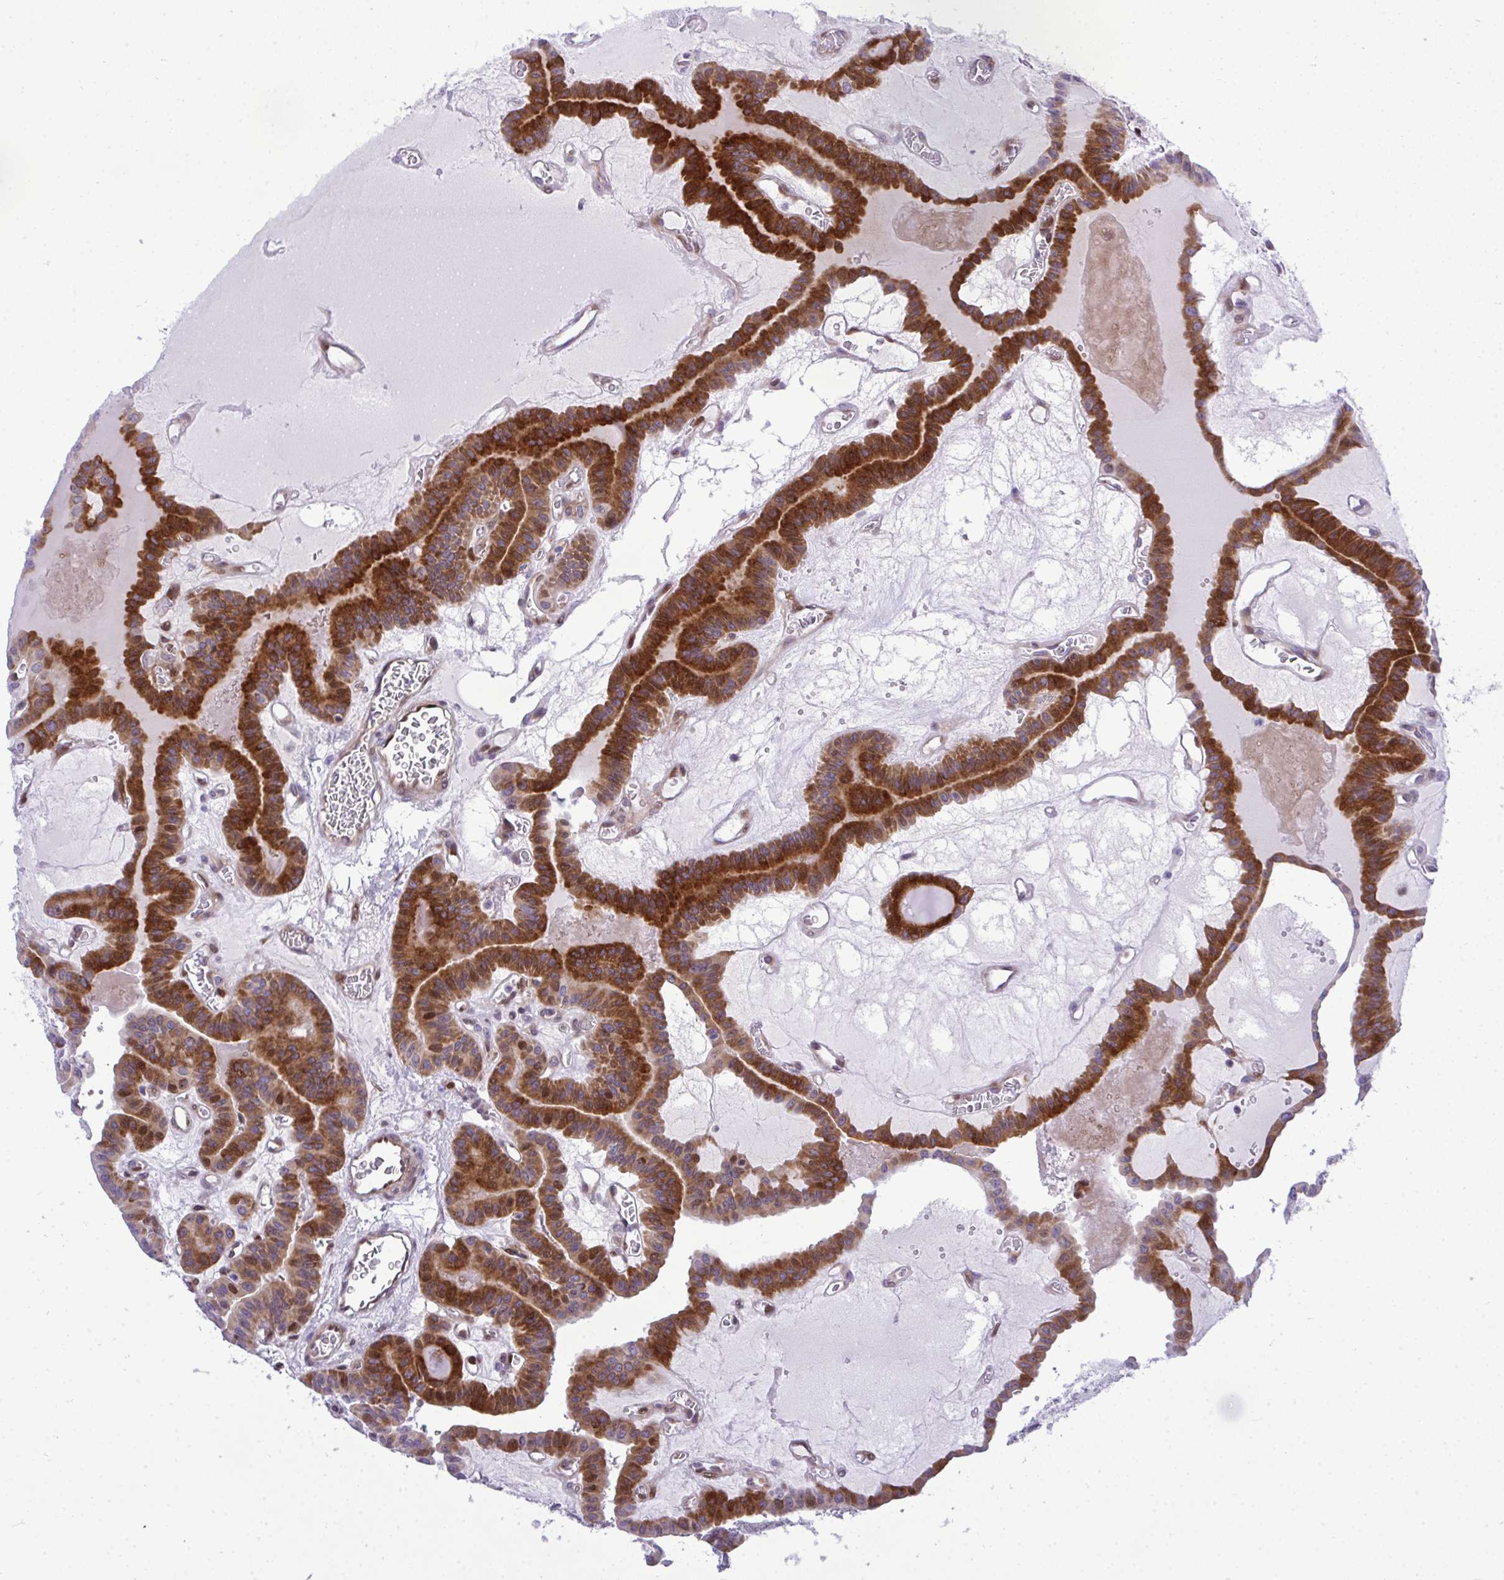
{"staining": {"intensity": "strong", "quantity": "25%-75%", "location": "cytoplasmic/membranous,nuclear"}, "tissue": "thyroid cancer", "cell_type": "Tumor cells", "image_type": "cancer", "snomed": [{"axis": "morphology", "description": "Papillary adenocarcinoma, NOS"}, {"axis": "topography", "description": "Thyroid gland"}], "caption": "Thyroid cancer tissue exhibits strong cytoplasmic/membranous and nuclear positivity in approximately 25%-75% of tumor cells", "gene": "CASTOR2", "patient": {"sex": "male", "age": 87}}